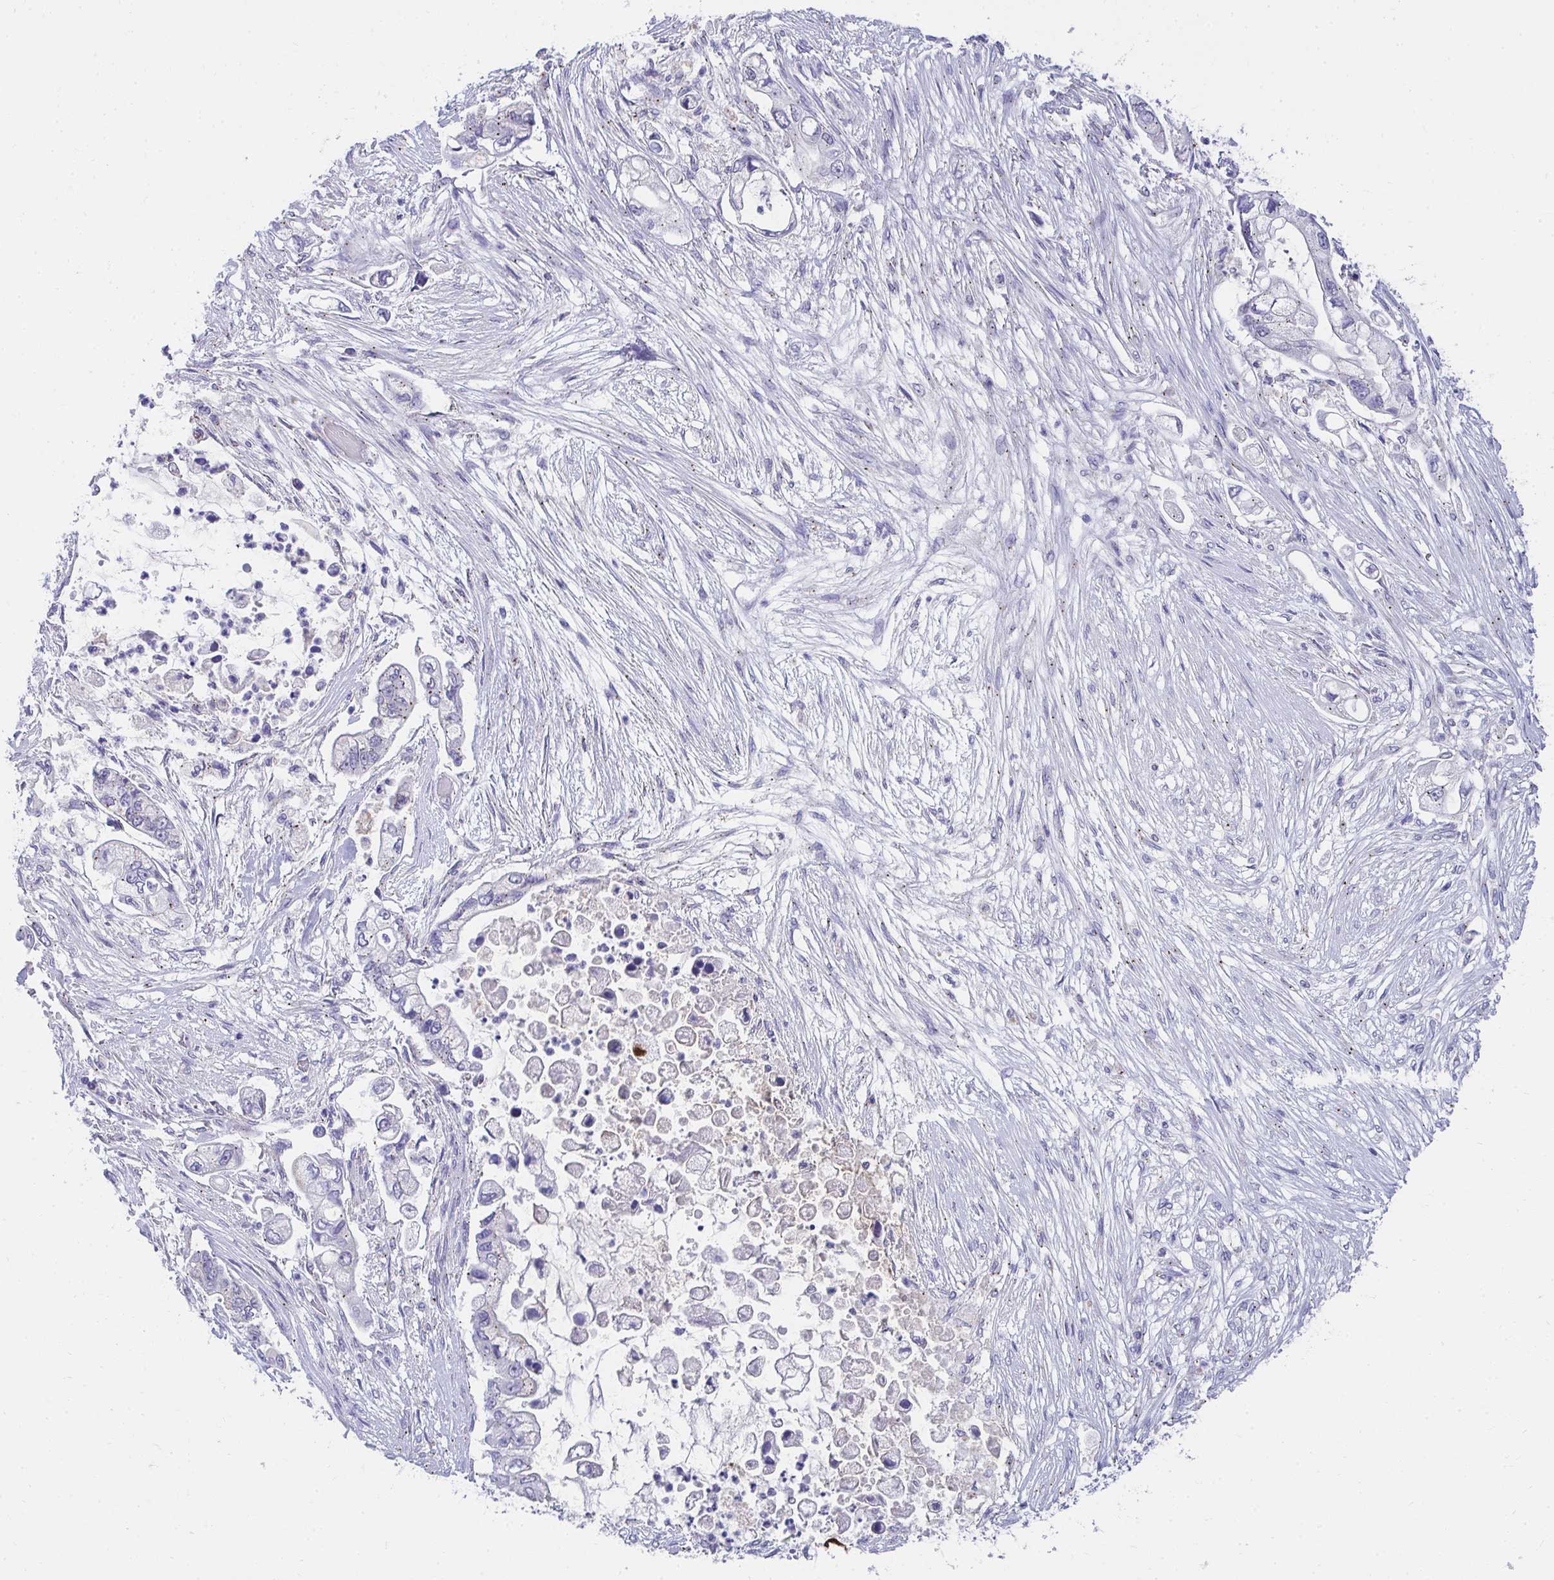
{"staining": {"intensity": "negative", "quantity": "none", "location": "none"}, "tissue": "pancreatic cancer", "cell_type": "Tumor cells", "image_type": "cancer", "snomed": [{"axis": "morphology", "description": "Adenocarcinoma, NOS"}, {"axis": "topography", "description": "Pancreas"}], "caption": "A histopathology image of pancreatic adenocarcinoma stained for a protein exhibits no brown staining in tumor cells. Brightfield microscopy of immunohistochemistry (IHC) stained with DAB (3,3'-diaminobenzidine) (brown) and hematoxylin (blue), captured at high magnification.", "gene": "TMPRSS2", "patient": {"sex": "female", "age": 69}}